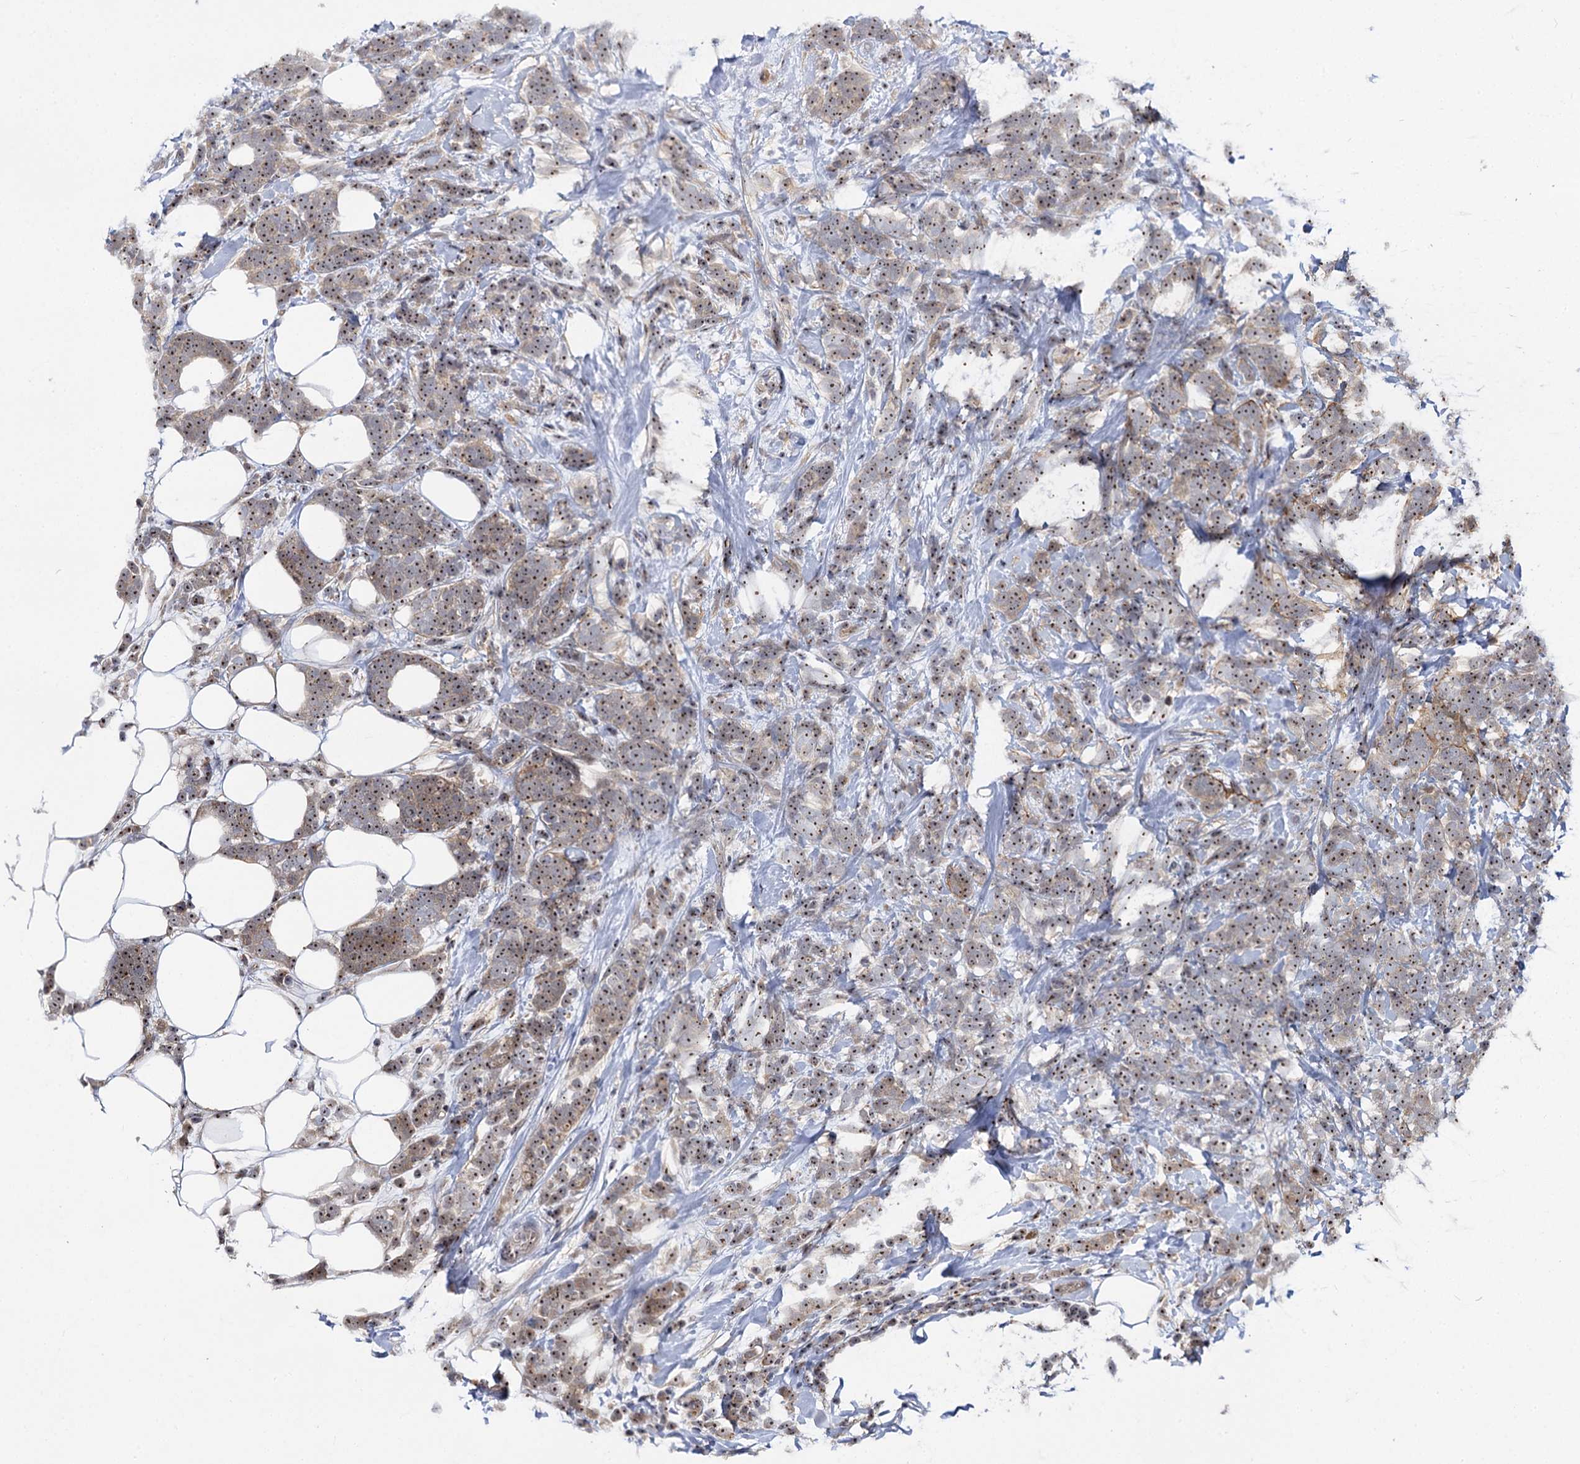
{"staining": {"intensity": "moderate", "quantity": ">75%", "location": "cytoplasmic/membranous,nuclear"}, "tissue": "breast cancer", "cell_type": "Tumor cells", "image_type": "cancer", "snomed": [{"axis": "morphology", "description": "Lobular carcinoma"}, {"axis": "topography", "description": "Breast"}], "caption": "High-power microscopy captured an IHC micrograph of lobular carcinoma (breast), revealing moderate cytoplasmic/membranous and nuclear staining in approximately >75% of tumor cells.", "gene": "SUPT20H", "patient": {"sex": "female", "age": 58}}